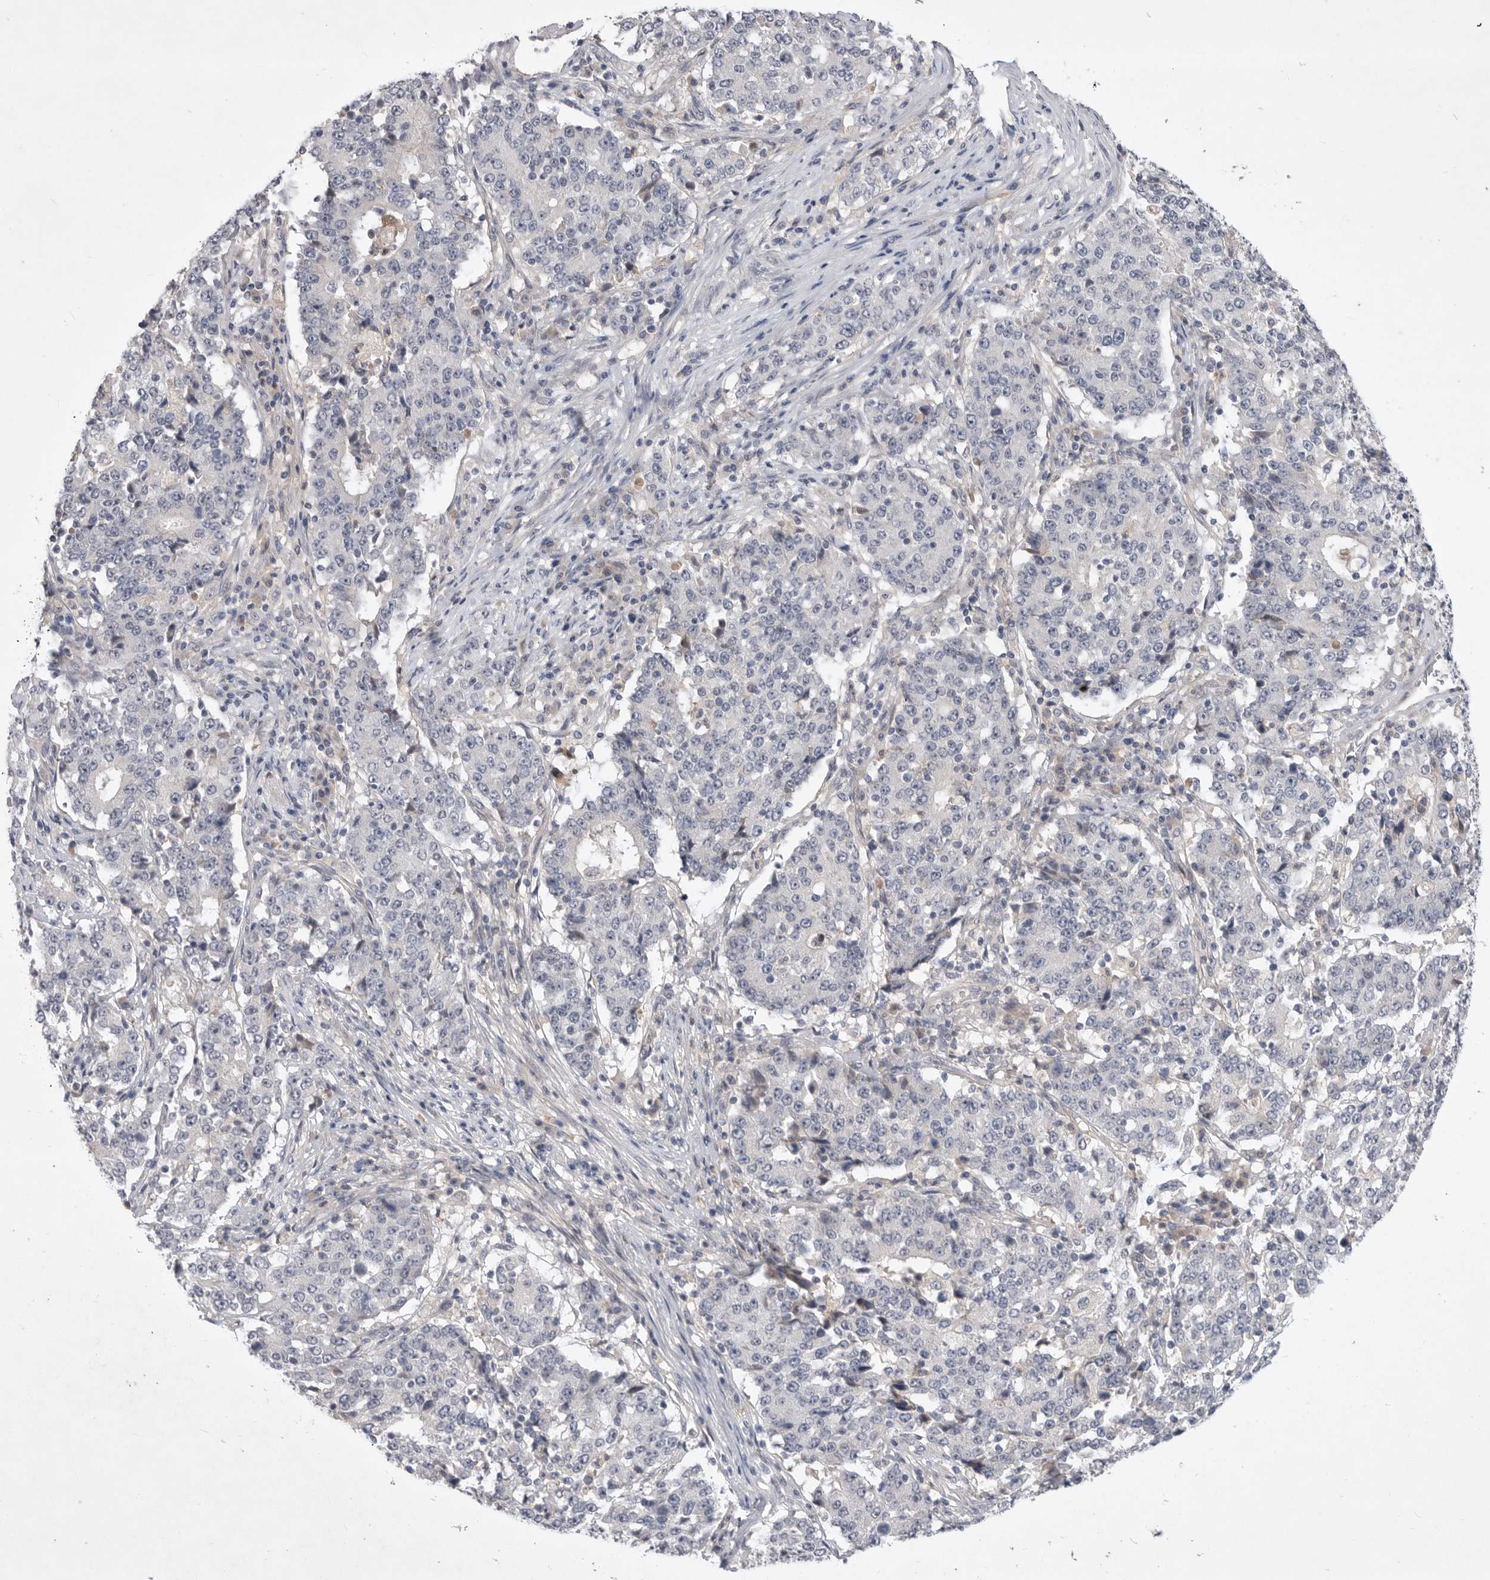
{"staining": {"intensity": "negative", "quantity": "none", "location": "none"}, "tissue": "stomach cancer", "cell_type": "Tumor cells", "image_type": "cancer", "snomed": [{"axis": "morphology", "description": "Adenocarcinoma, NOS"}, {"axis": "topography", "description": "Stomach"}], "caption": "Human stomach cancer (adenocarcinoma) stained for a protein using immunohistochemistry (IHC) reveals no positivity in tumor cells.", "gene": "ITGAD", "patient": {"sex": "male", "age": 59}}